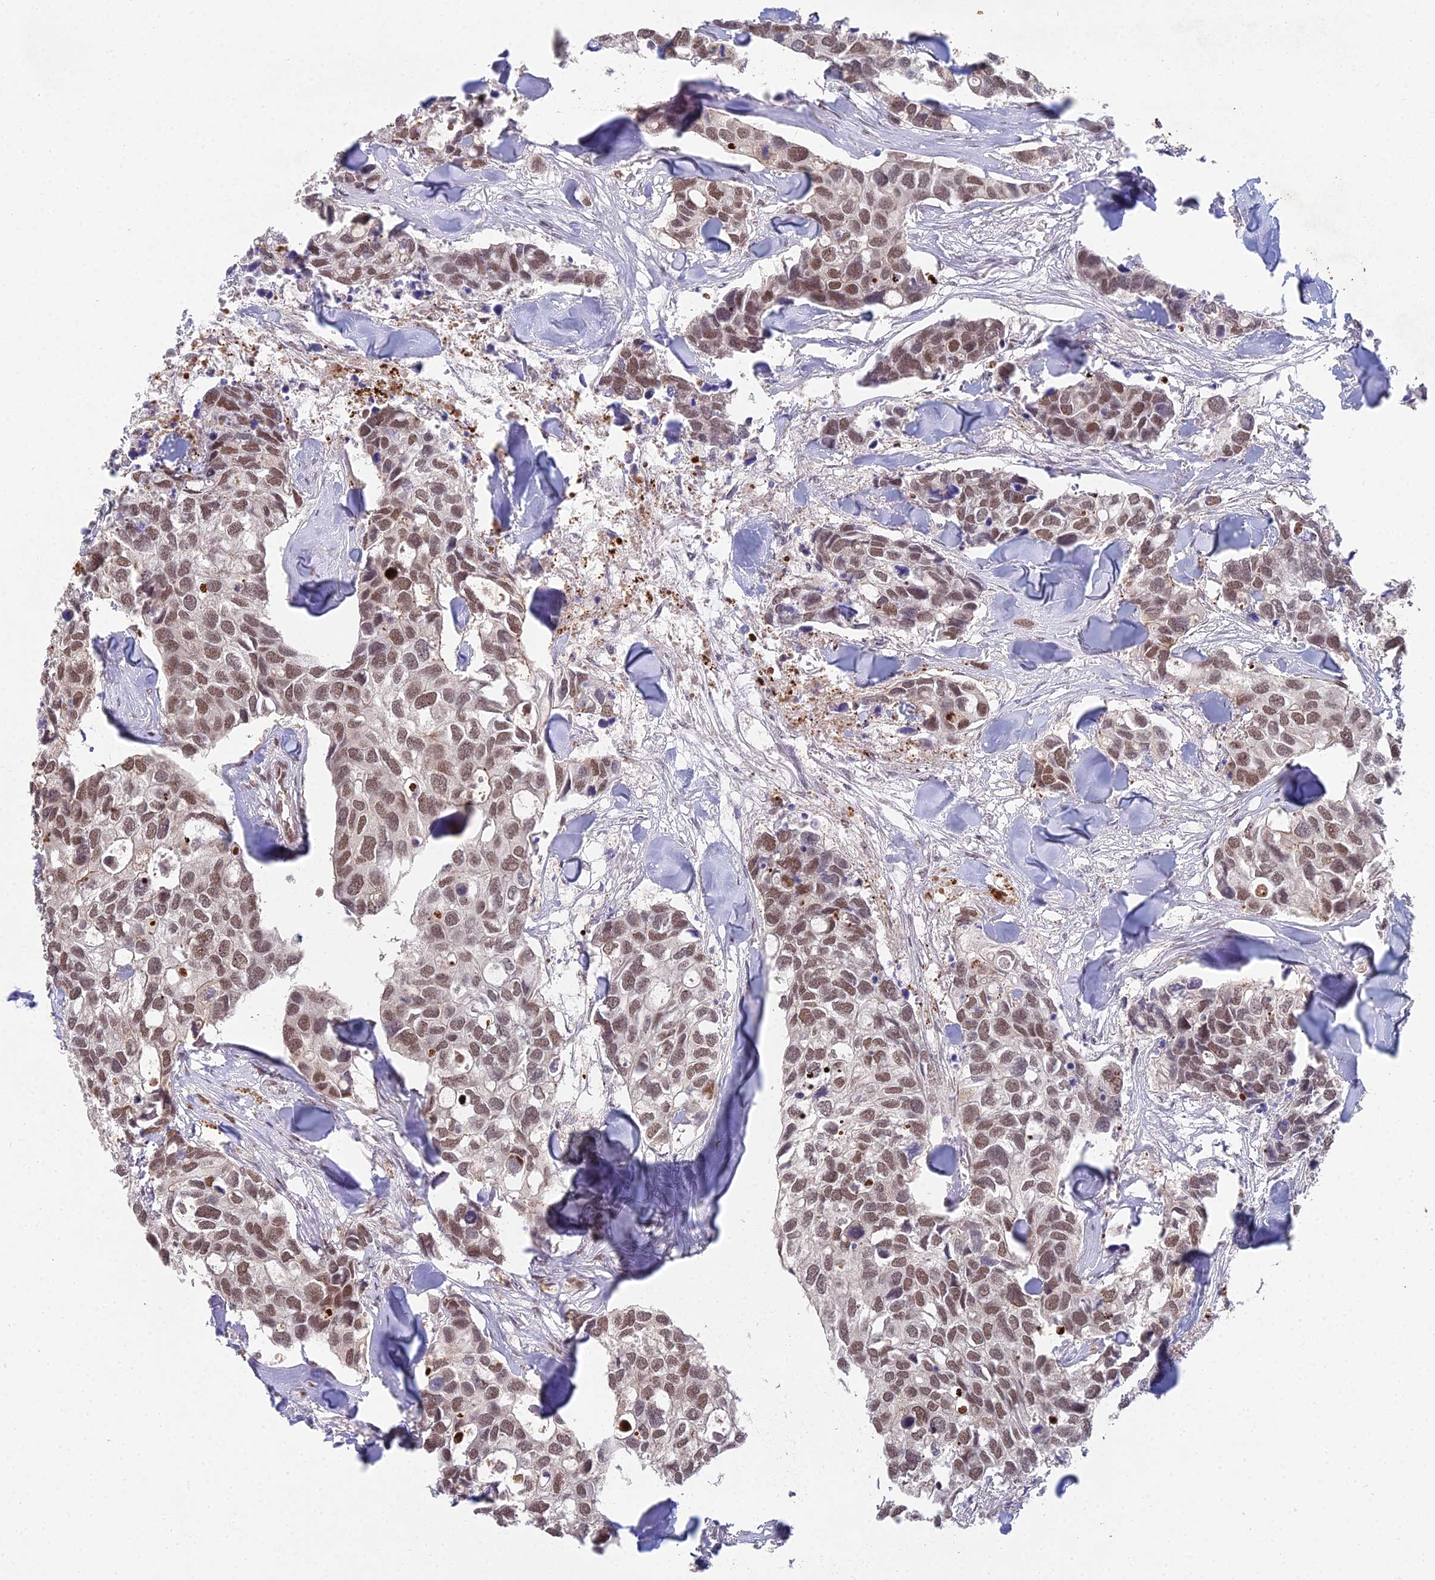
{"staining": {"intensity": "moderate", "quantity": ">75%", "location": "nuclear"}, "tissue": "breast cancer", "cell_type": "Tumor cells", "image_type": "cancer", "snomed": [{"axis": "morphology", "description": "Duct carcinoma"}, {"axis": "topography", "description": "Breast"}], "caption": "Breast cancer (intraductal carcinoma) tissue demonstrates moderate nuclear expression in about >75% of tumor cells The protein is stained brown, and the nuclei are stained in blue (DAB (3,3'-diaminobenzidine) IHC with brightfield microscopy, high magnification).", "gene": "ABHD17A", "patient": {"sex": "female", "age": 83}}